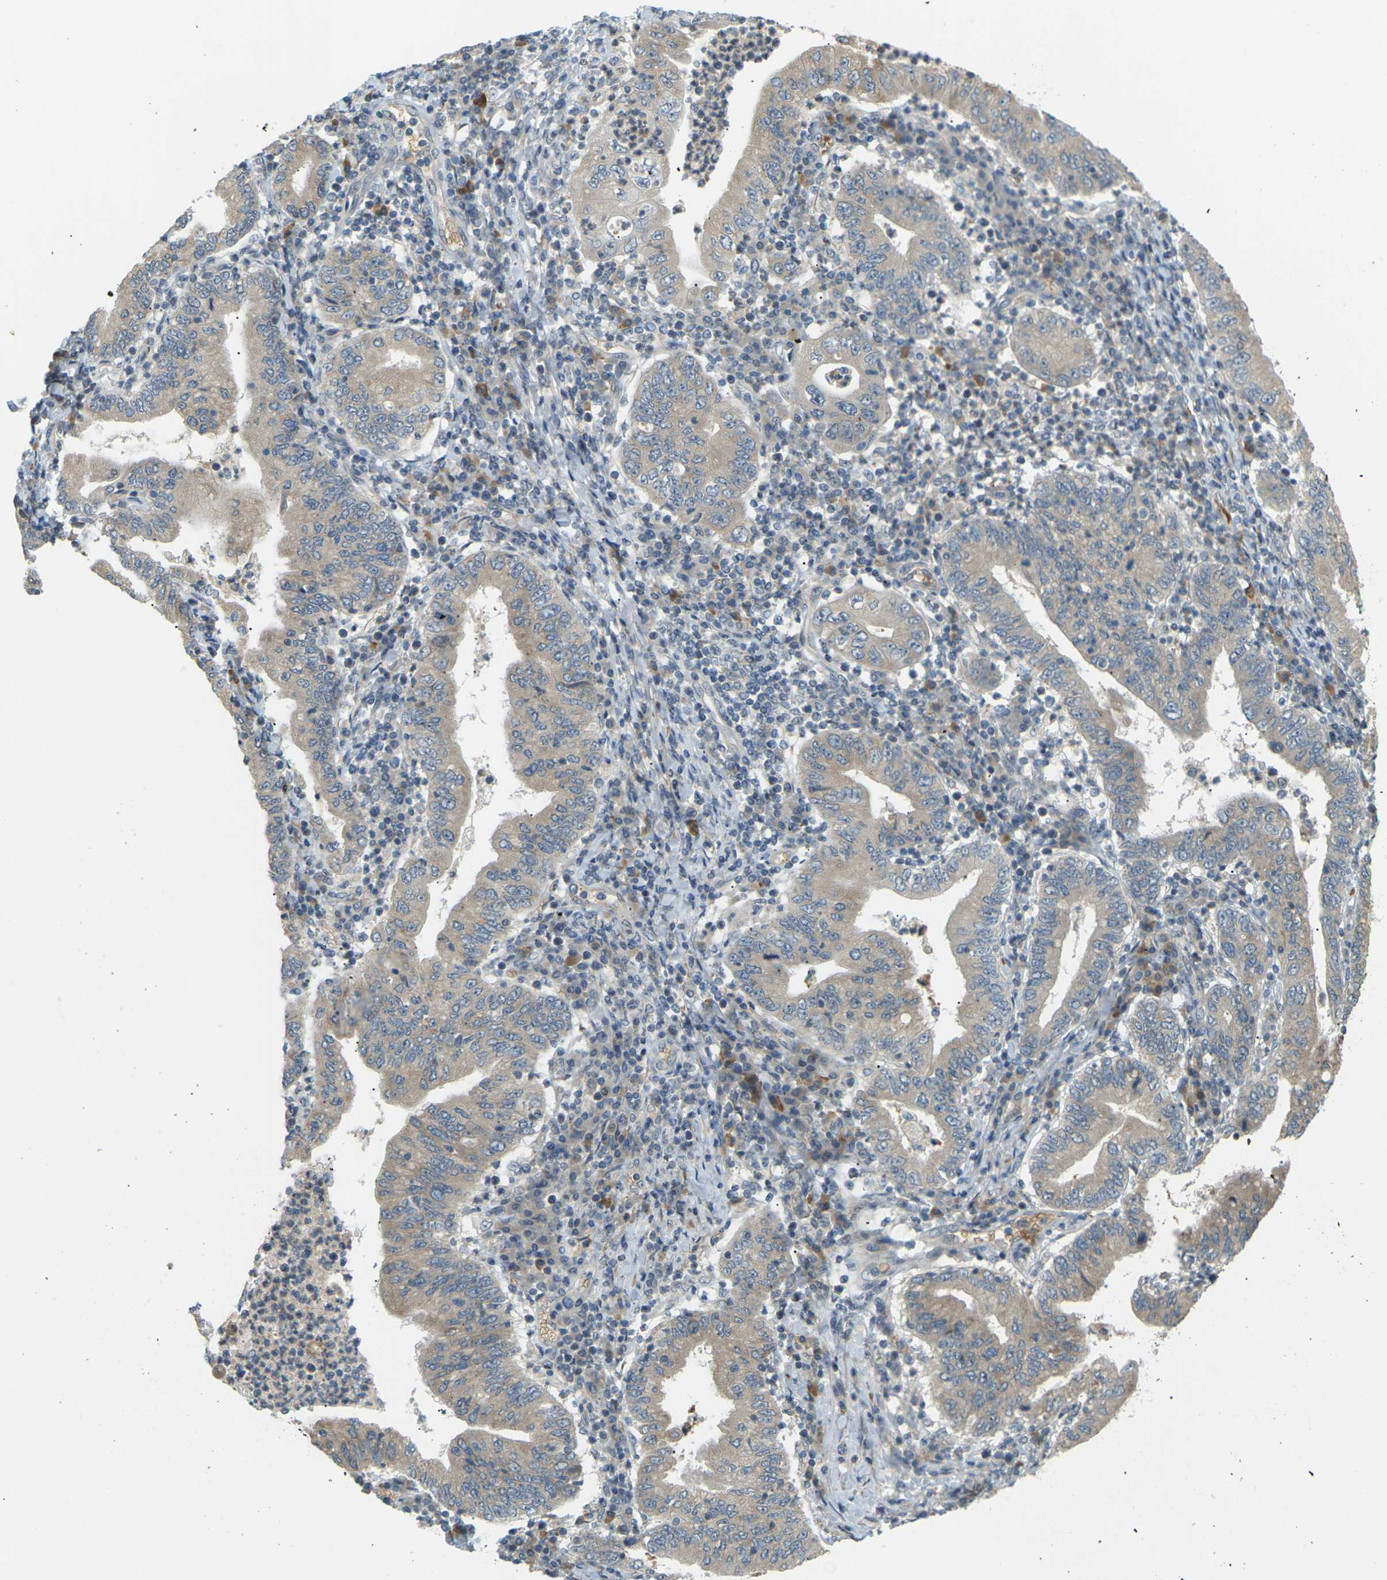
{"staining": {"intensity": "weak", "quantity": ">75%", "location": "cytoplasmic/membranous"}, "tissue": "stomach cancer", "cell_type": "Tumor cells", "image_type": "cancer", "snomed": [{"axis": "morphology", "description": "Normal tissue, NOS"}, {"axis": "morphology", "description": "Adenocarcinoma, NOS"}, {"axis": "topography", "description": "Esophagus"}, {"axis": "topography", "description": "Stomach, upper"}, {"axis": "topography", "description": "Peripheral nerve tissue"}], "caption": "Weak cytoplasmic/membranous protein staining is identified in about >75% of tumor cells in stomach cancer.", "gene": "SOCS6", "patient": {"sex": "male", "age": 62}}